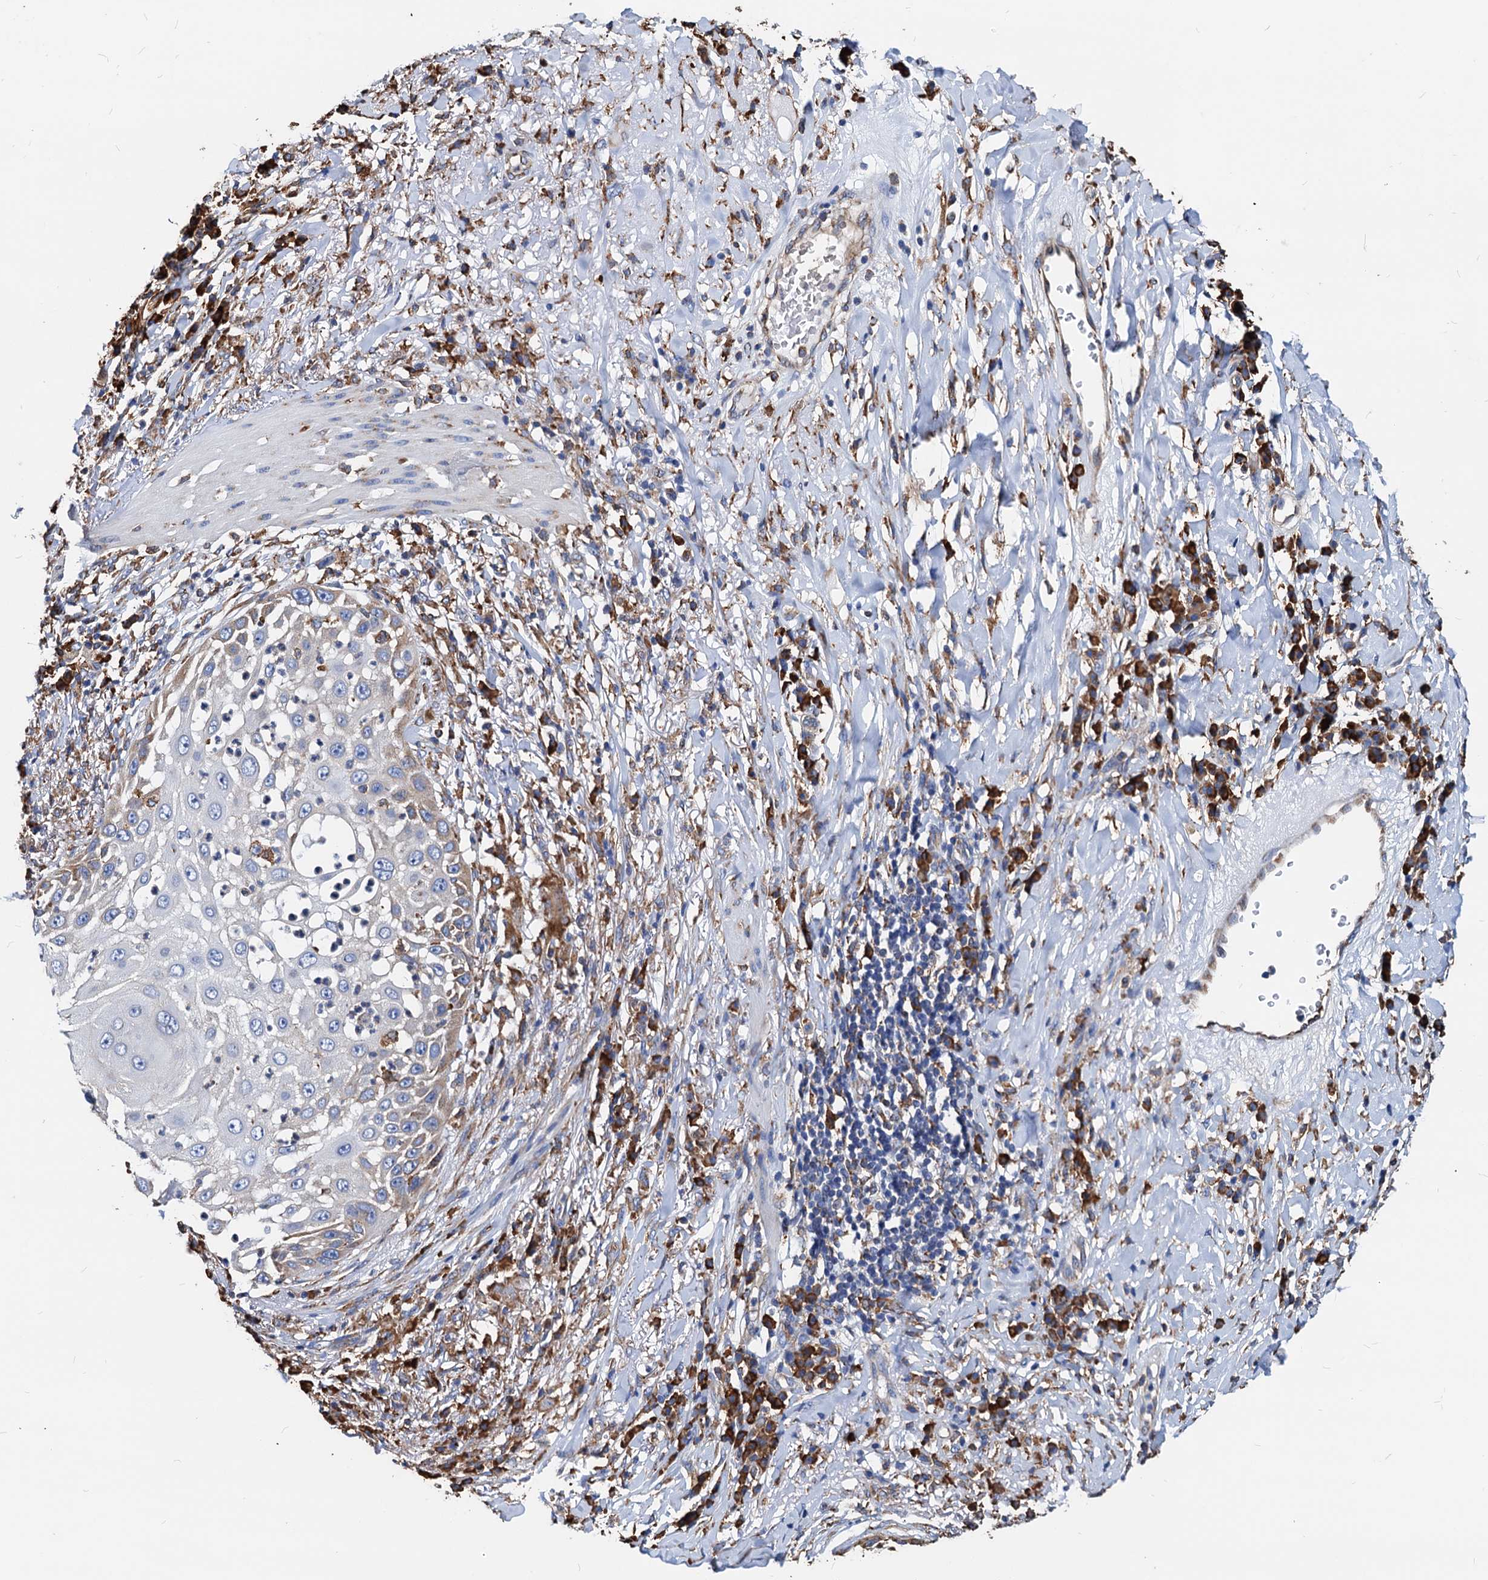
{"staining": {"intensity": "weak", "quantity": "<25%", "location": "cytoplasmic/membranous"}, "tissue": "skin cancer", "cell_type": "Tumor cells", "image_type": "cancer", "snomed": [{"axis": "morphology", "description": "Squamous cell carcinoma, NOS"}, {"axis": "topography", "description": "Skin"}], "caption": "Human squamous cell carcinoma (skin) stained for a protein using IHC reveals no staining in tumor cells.", "gene": "HSPA5", "patient": {"sex": "female", "age": 44}}